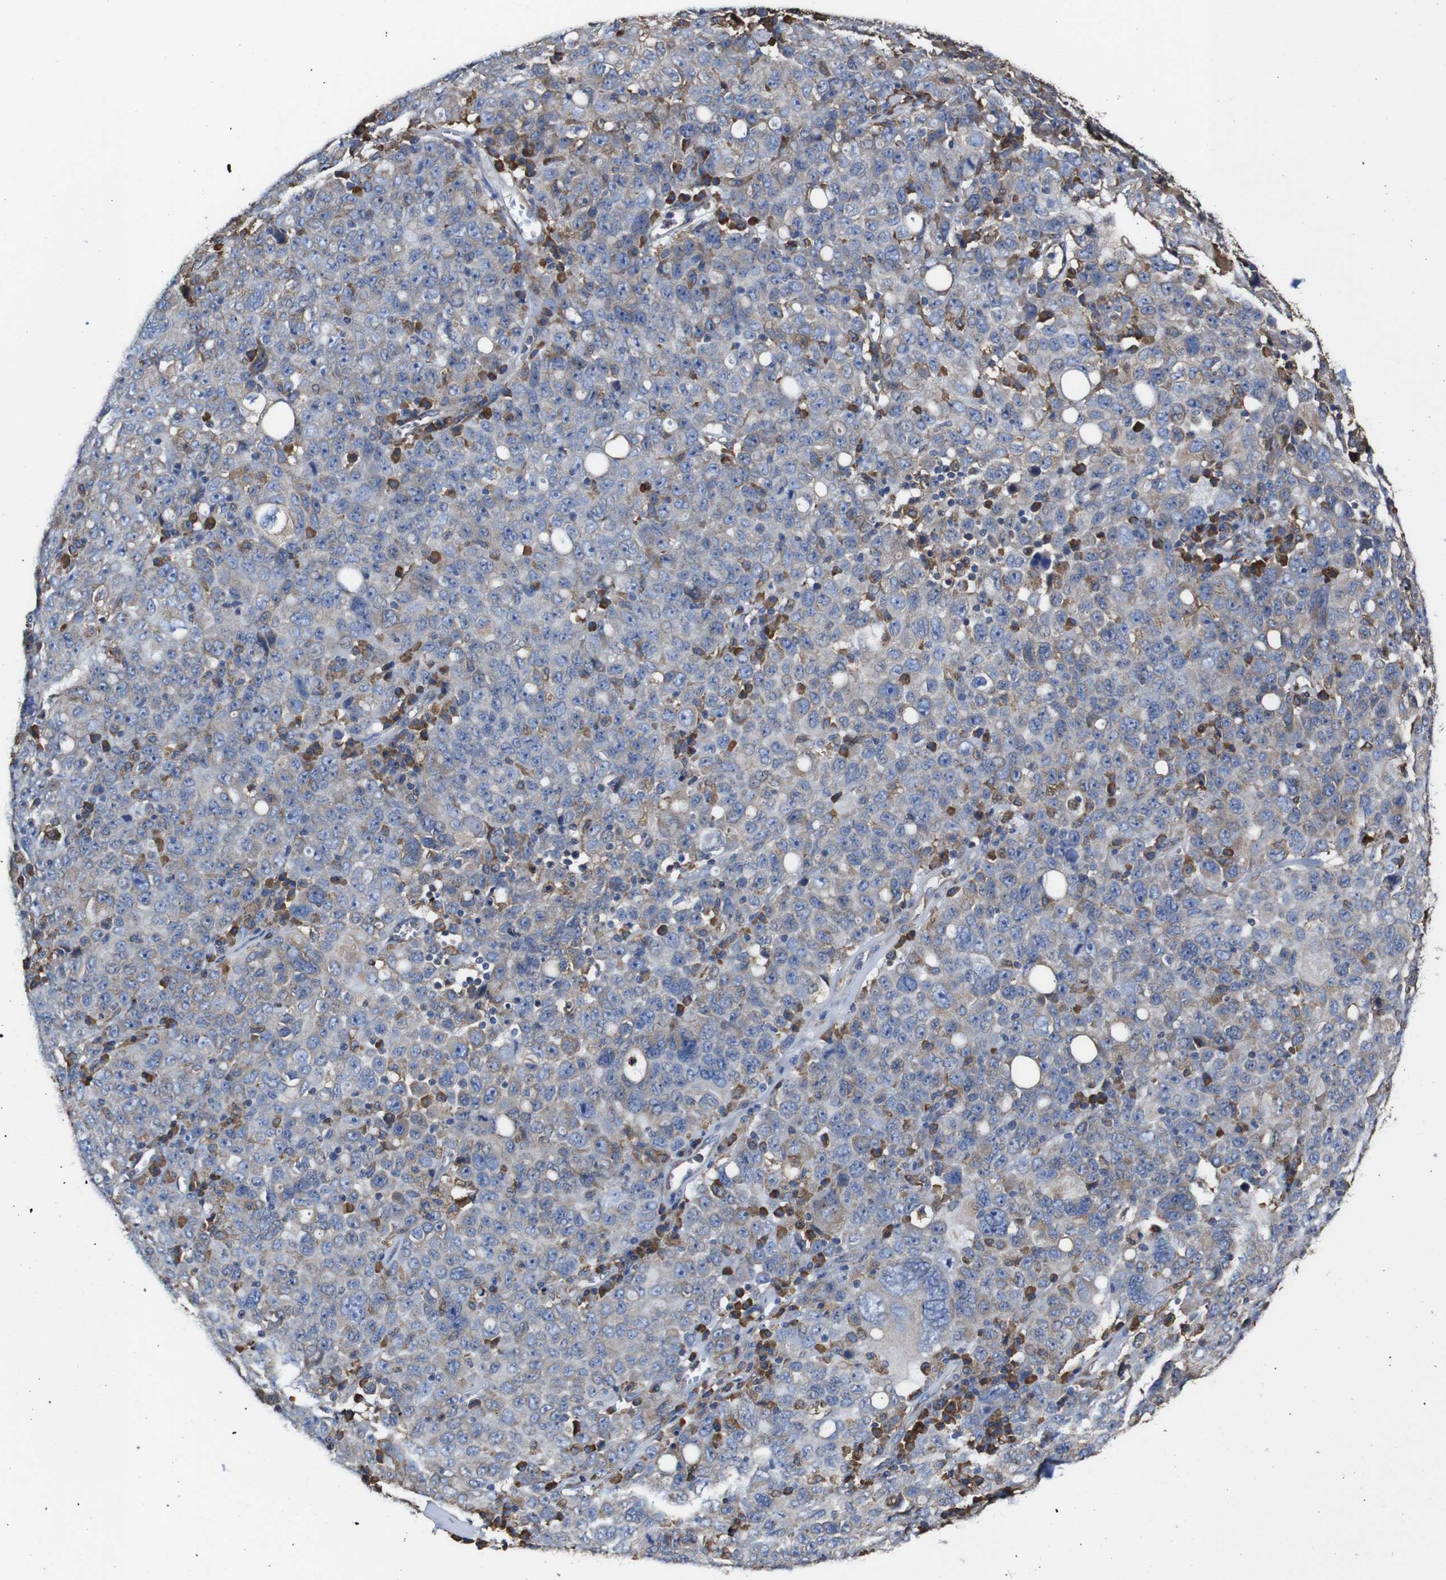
{"staining": {"intensity": "weak", "quantity": "<25%", "location": "cytoplasmic/membranous"}, "tissue": "ovarian cancer", "cell_type": "Tumor cells", "image_type": "cancer", "snomed": [{"axis": "morphology", "description": "Carcinoma, endometroid"}, {"axis": "topography", "description": "Ovary"}], "caption": "DAB immunohistochemical staining of human endometroid carcinoma (ovarian) reveals no significant positivity in tumor cells. Nuclei are stained in blue.", "gene": "PPIB", "patient": {"sex": "female", "age": 62}}